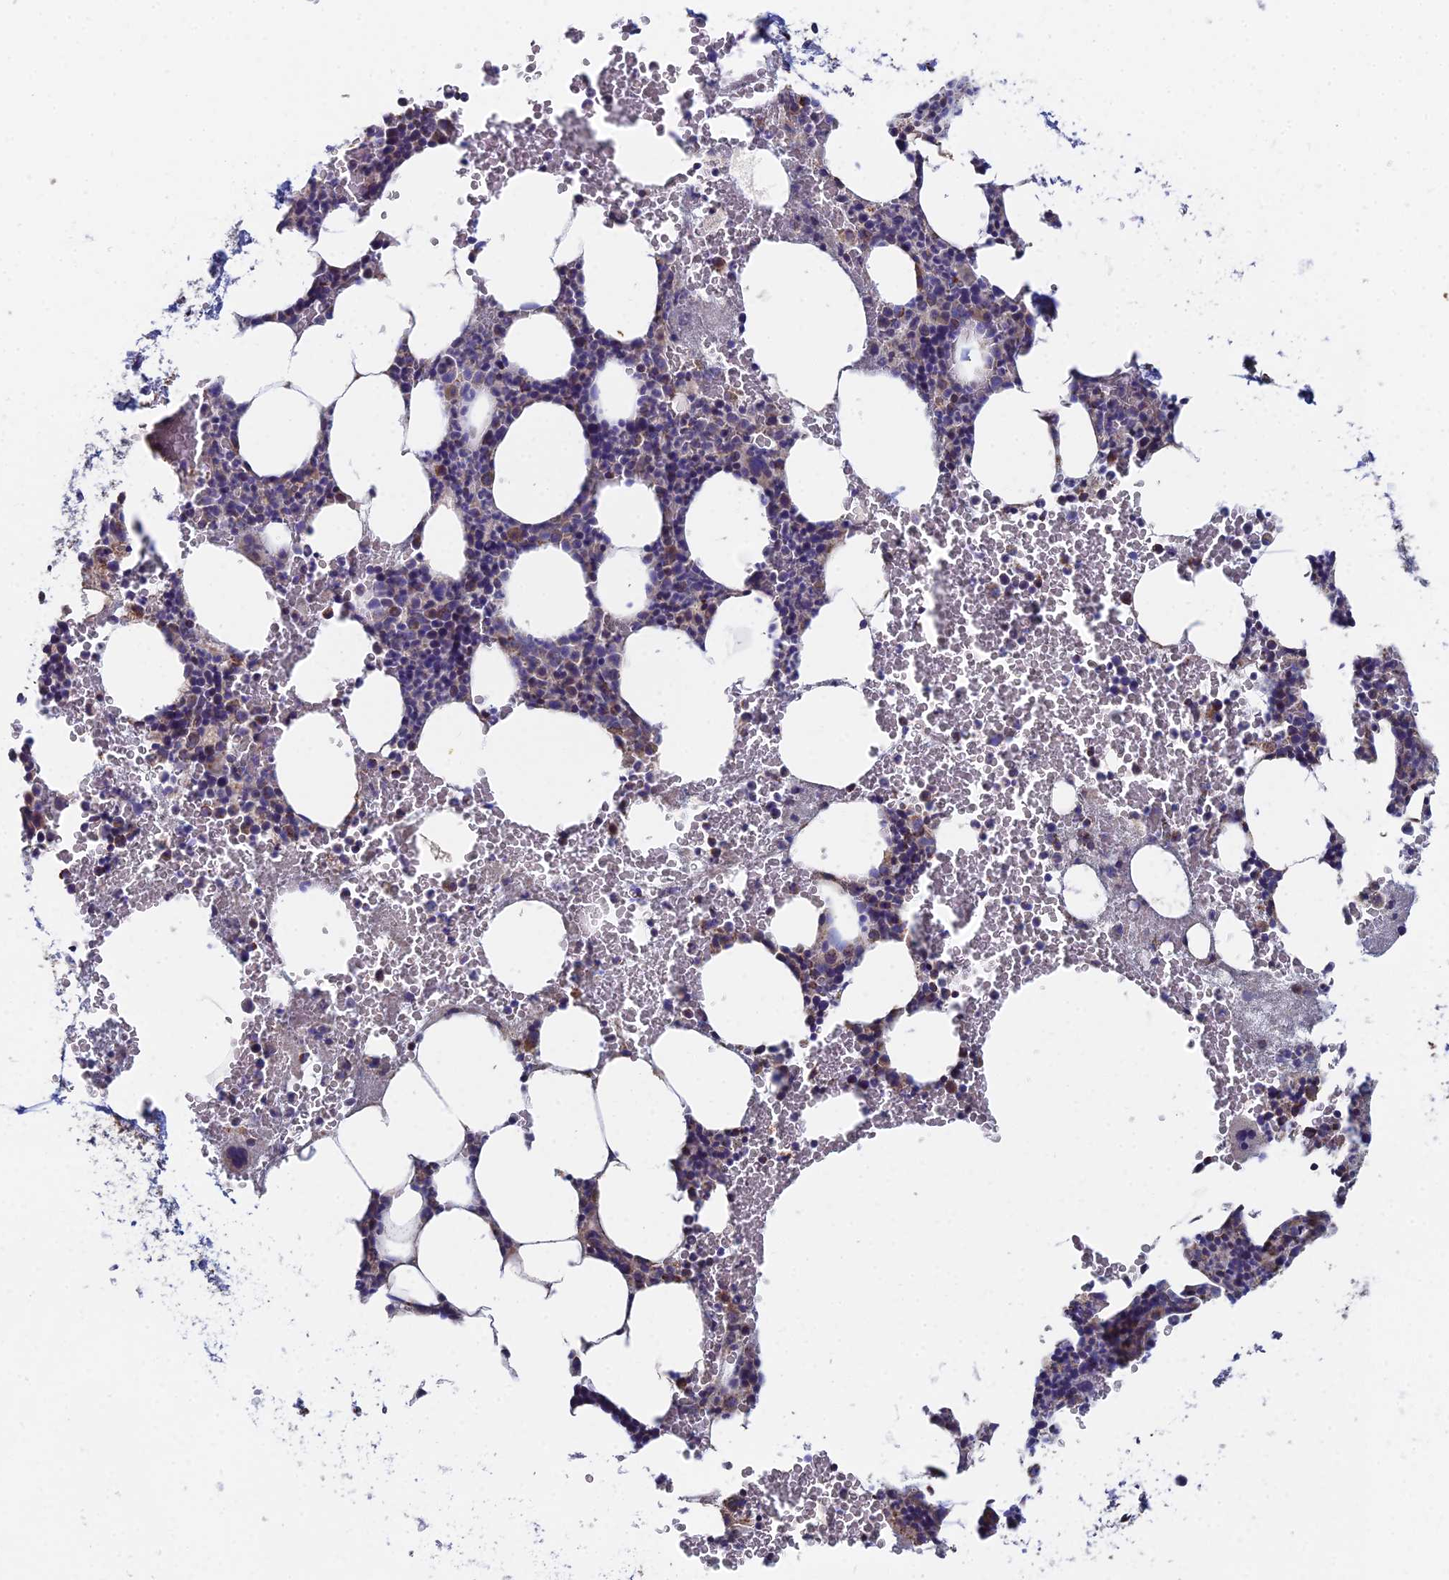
{"staining": {"intensity": "moderate", "quantity": "<25%", "location": "cytoplasmic/membranous"}, "tissue": "bone marrow", "cell_type": "Hematopoietic cells", "image_type": "normal", "snomed": [{"axis": "morphology", "description": "Normal tissue, NOS"}, {"axis": "morphology", "description": "Inflammation, NOS"}, {"axis": "topography", "description": "Bone marrow"}], "caption": "A low amount of moderate cytoplasmic/membranous staining is present in approximately <25% of hematopoietic cells in normal bone marrow.", "gene": "SPOCK2", "patient": {"sex": "female", "age": 78}}